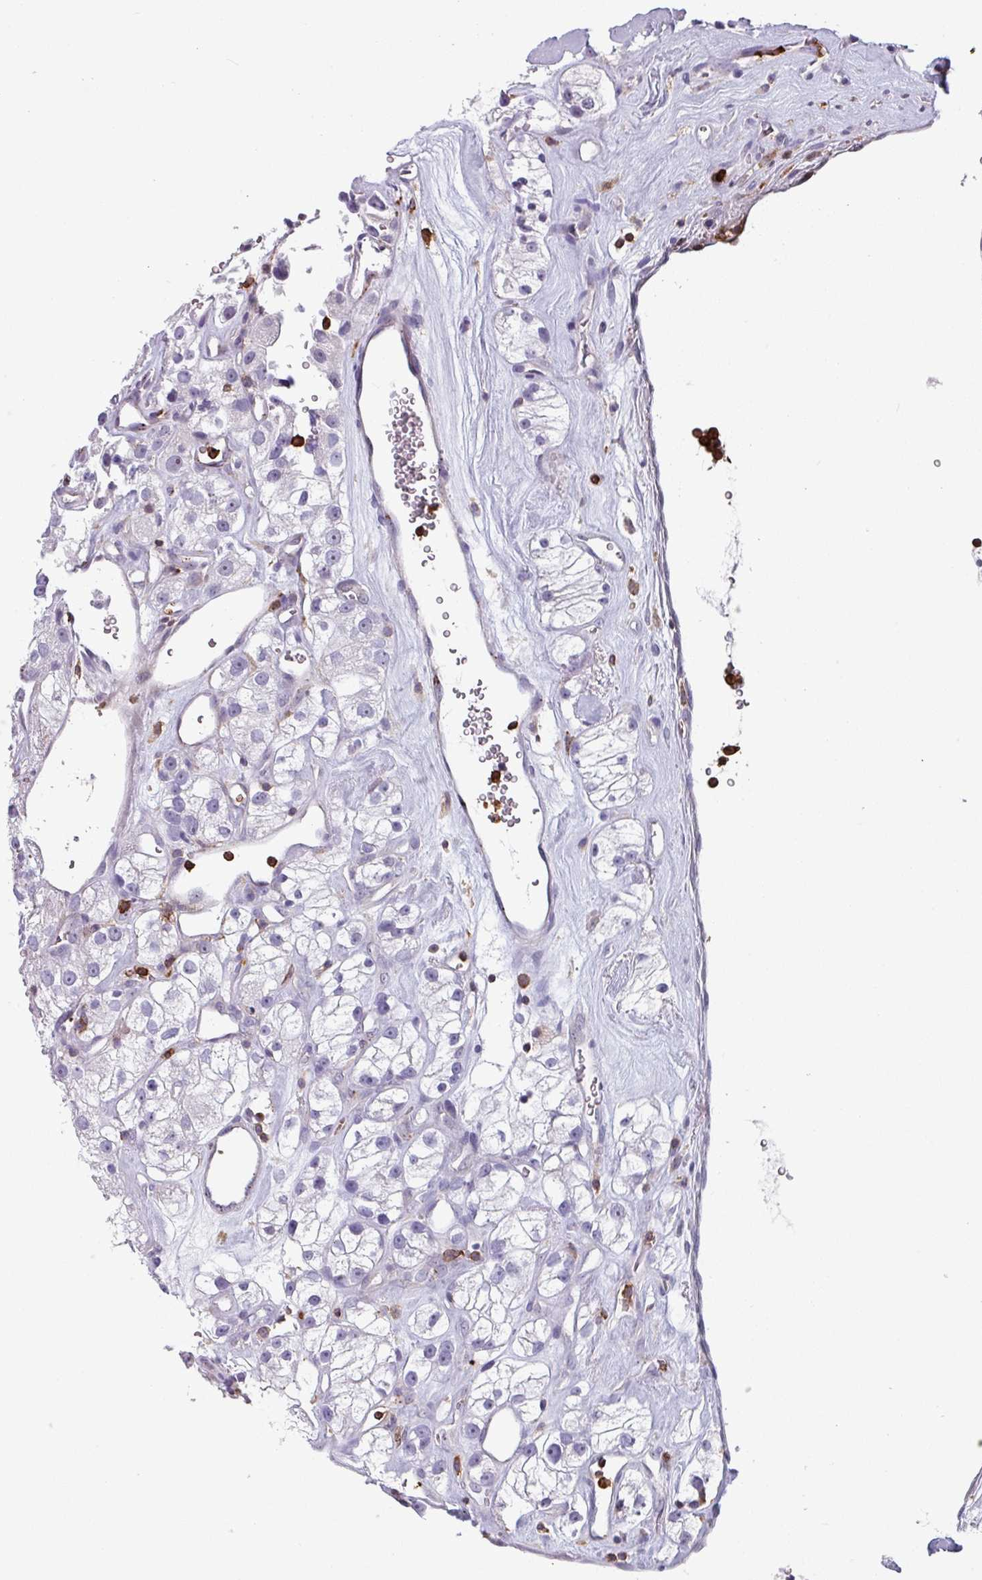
{"staining": {"intensity": "negative", "quantity": "none", "location": "none"}, "tissue": "renal cancer", "cell_type": "Tumor cells", "image_type": "cancer", "snomed": [{"axis": "morphology", "description": "Adenocarcinoma, NOS"}, {"axis": "topography", "description": "Kidney"}], "caption": "There is no significant expression in tumor cells of renal cancer.", "gene": "EXOSC5", "patient": {"sex": "male", "age": 77}}